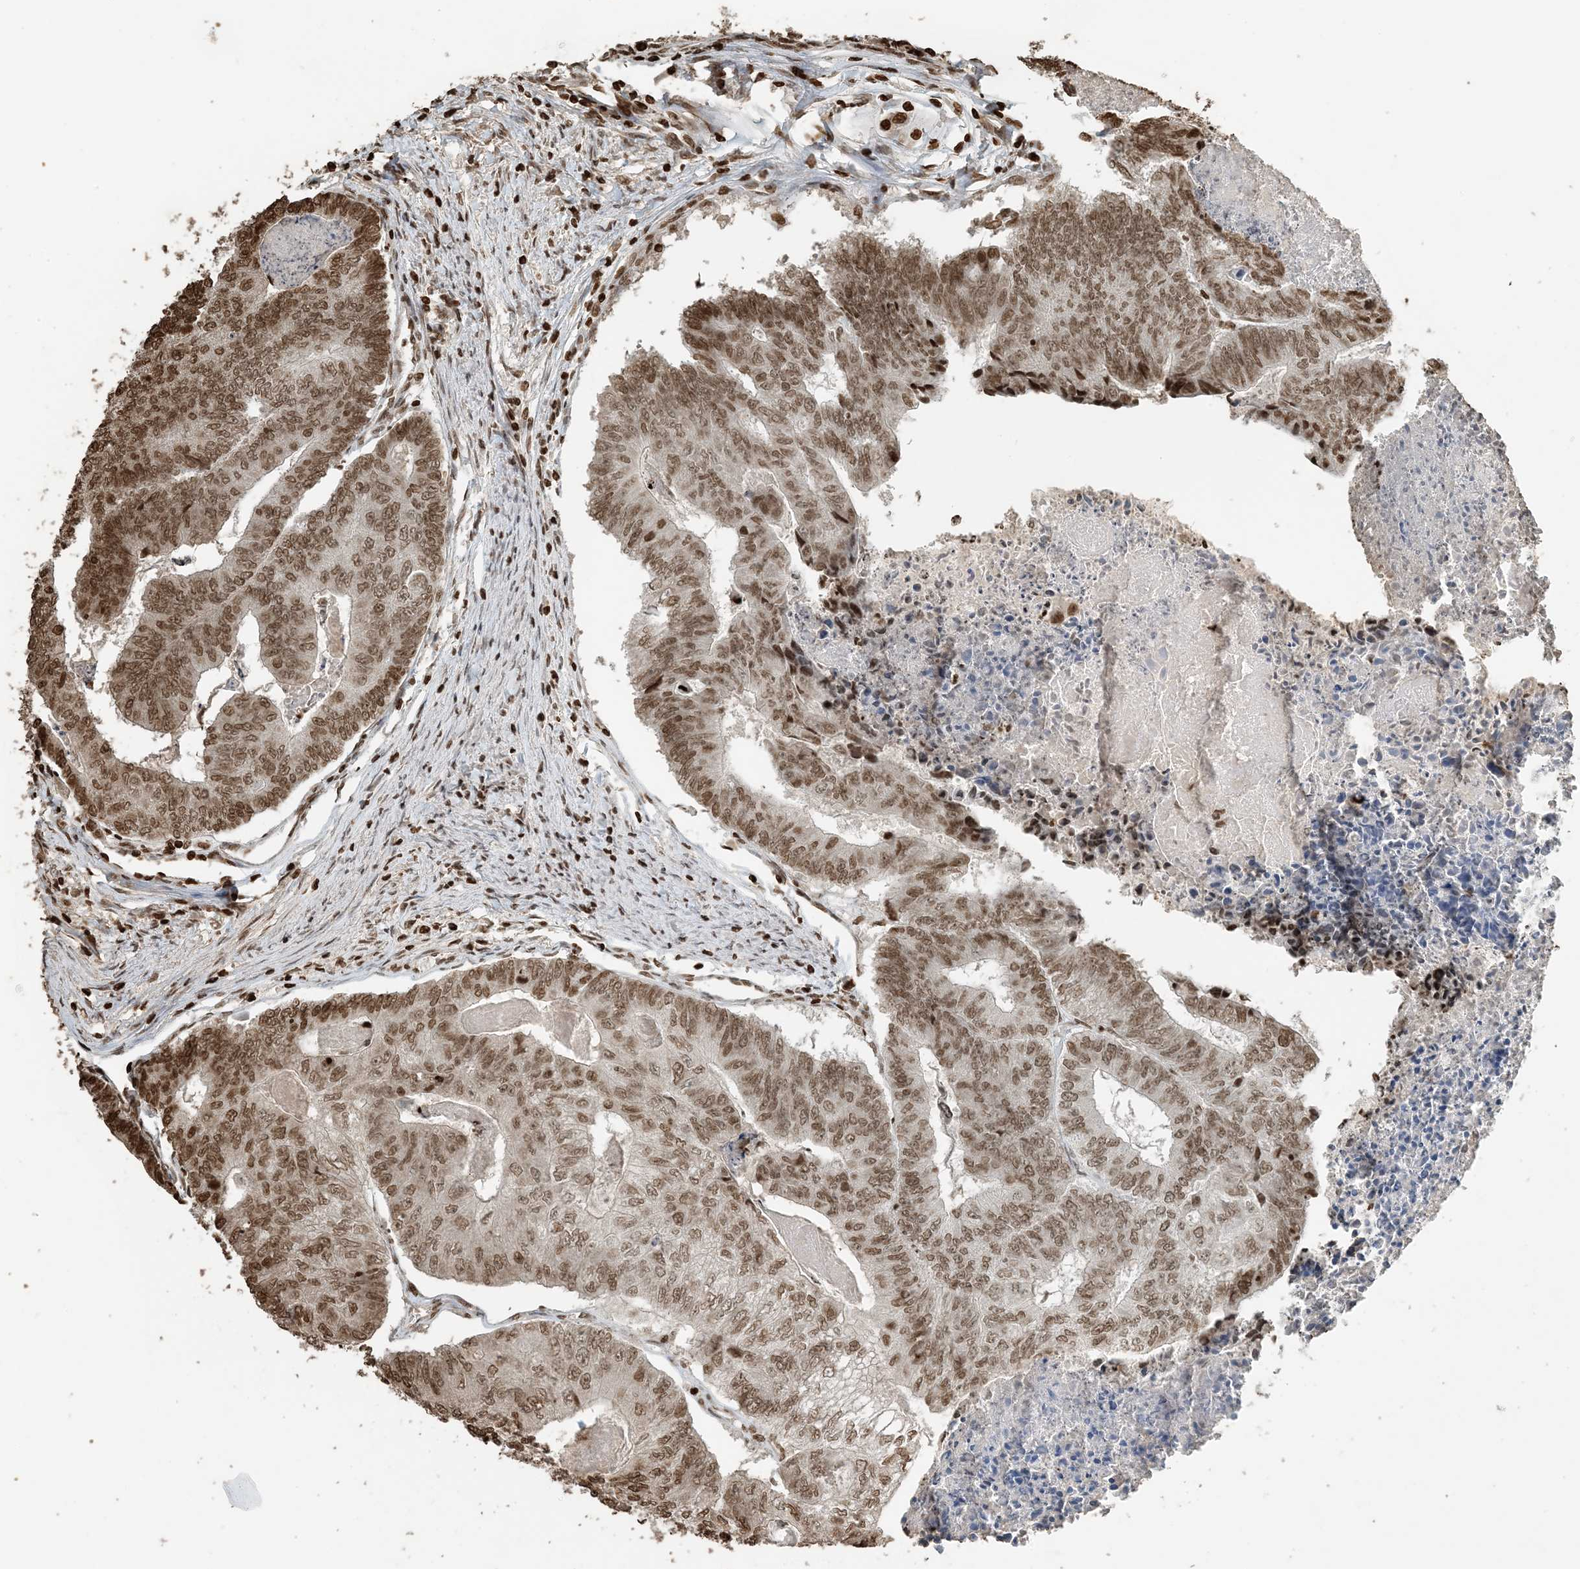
{"staining": {"intensity": "moderate", "quantity": ">75%", "location": "nuclear"}, "tissue": "colorectal cancer", "cell_type": "Tumor cells", "image_type": "cancer", "snomed": [{"axis": "morphology", "description": "Adenocarcinoma, NOS"}, {"axis": "topography", "description": "Colon"}], "caption": "Immunohistochemical staining of adenocarcinoma (colorectal) displays medium levels of moderate nuclear positivity in about >75% of tumor cells.", "gene": "H3-3B", "patient": {"sex": "female", "age": 67}}